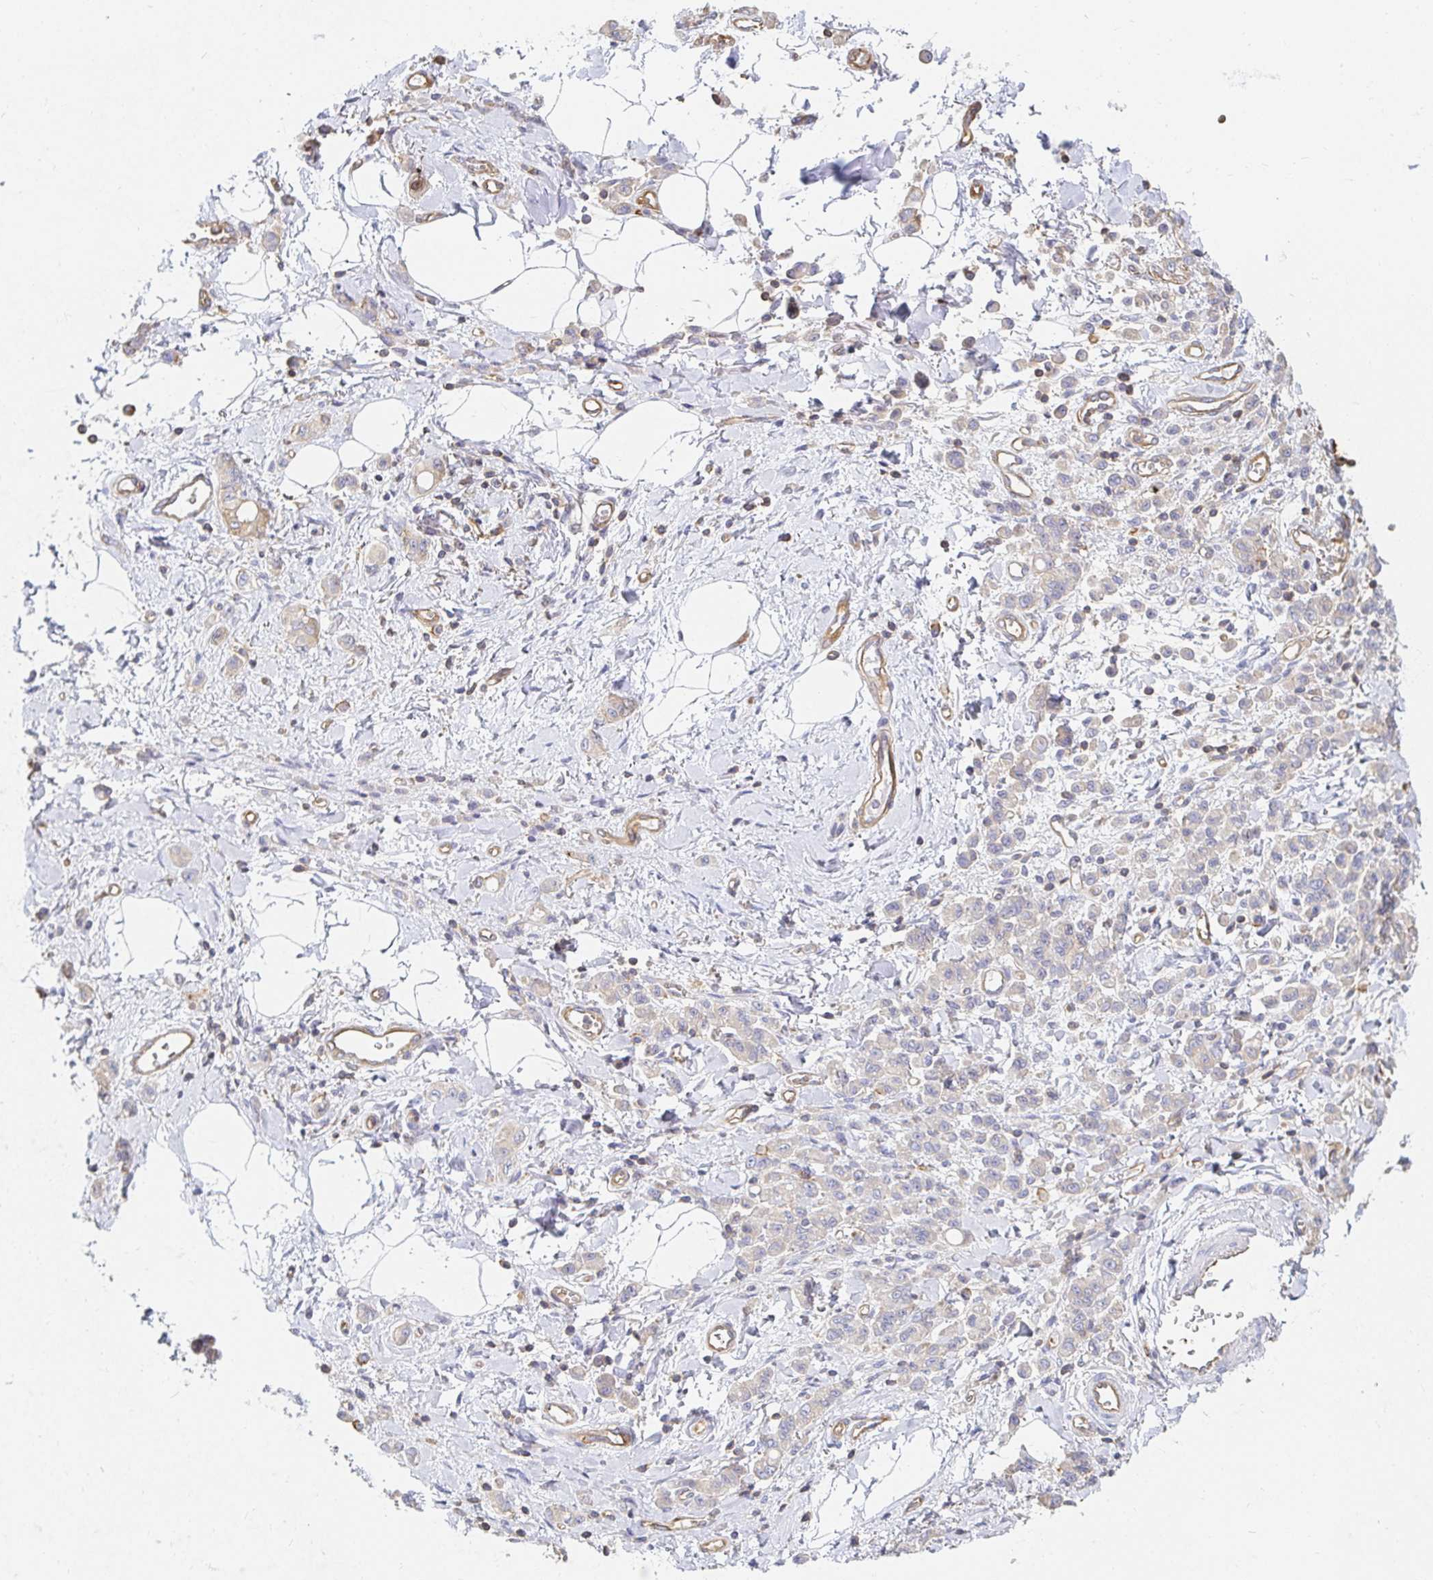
{"staining": {"intensity": "negative", "quantity": "none", "location": "none"}, "tissue": "stomach cancer", "cell_type": "Tumor cells", "image_type": "cancer", "snomed": [{"axis": "morphology", "description": "Adenocarcinoma, NOS"}, {"axis": "topography", "description": "Stomach"}], "caption": "Stomach adenocarcinoma stained for a protein using immunohistochemistry displays no positivity tumor cells.", "gene": "TSPAN19", "patient": {"sex": "male", "age": 77}}